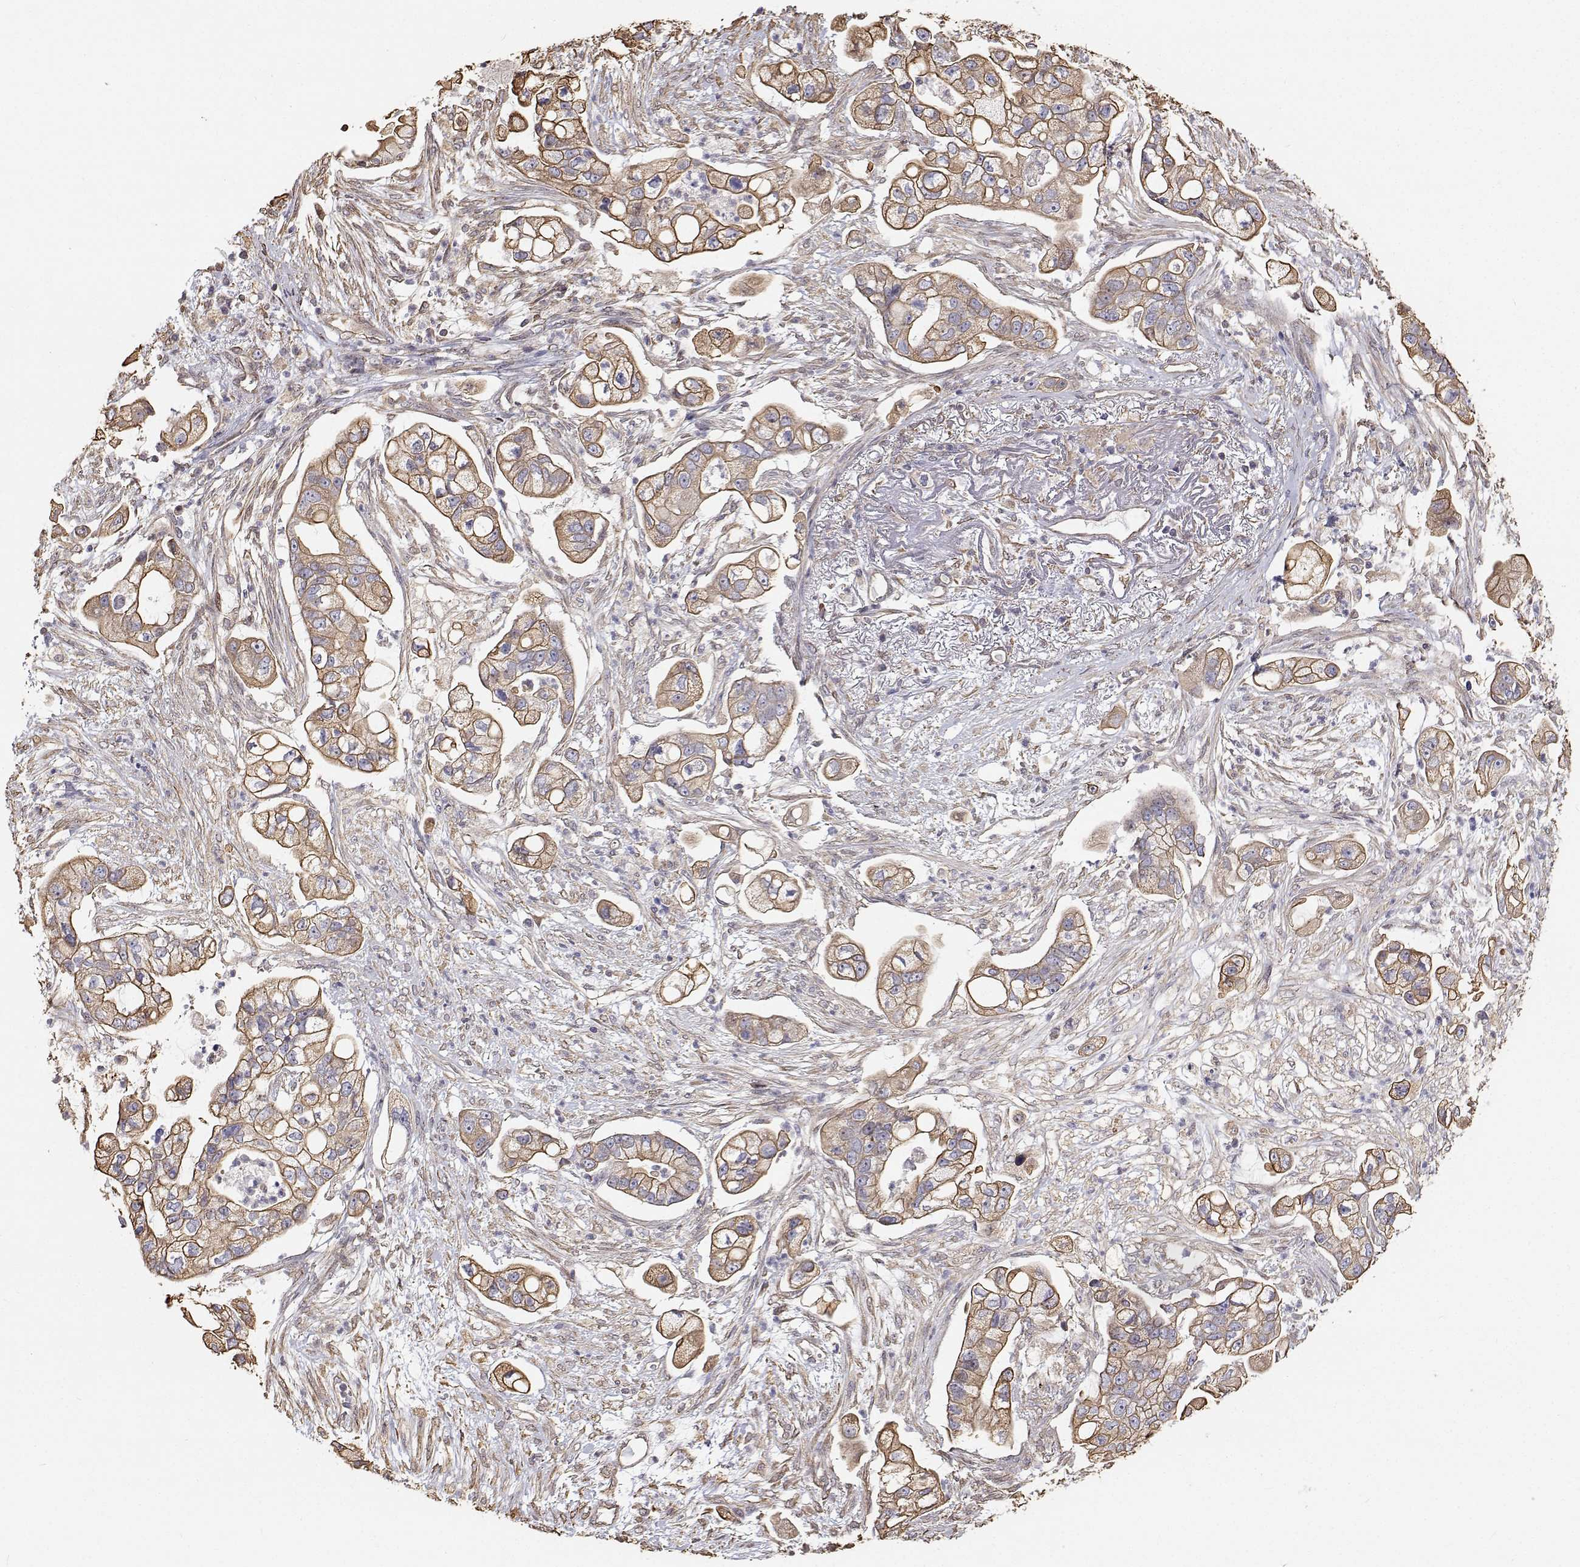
{"staining": {"intensity": "weak", "quantity": ">75%", "location": "cytoplasmic/membranous"}, "tissue": "pancreatic cancer", "cell_type": "Tumor cells", "image_type": "cancer", "snomed": [{"axis": "morphology", "description": "Adenocarcinoma, NOS"}, {"axis": "topography", "description": "Pancreas"}], "caption": "An immunohistochemistry (IHC) histopathology image of neoplastic tissue is shown. Protein staining in brown labels weak cytoplasmic/membranous positivity in adenocarcinoma (pancreatic) within tumor cells. (brown staining indicates protein expression, while blue staining denotes nuclei).", "gene": "GSDMA", "patient": {"sex": "female", "age": 69}}